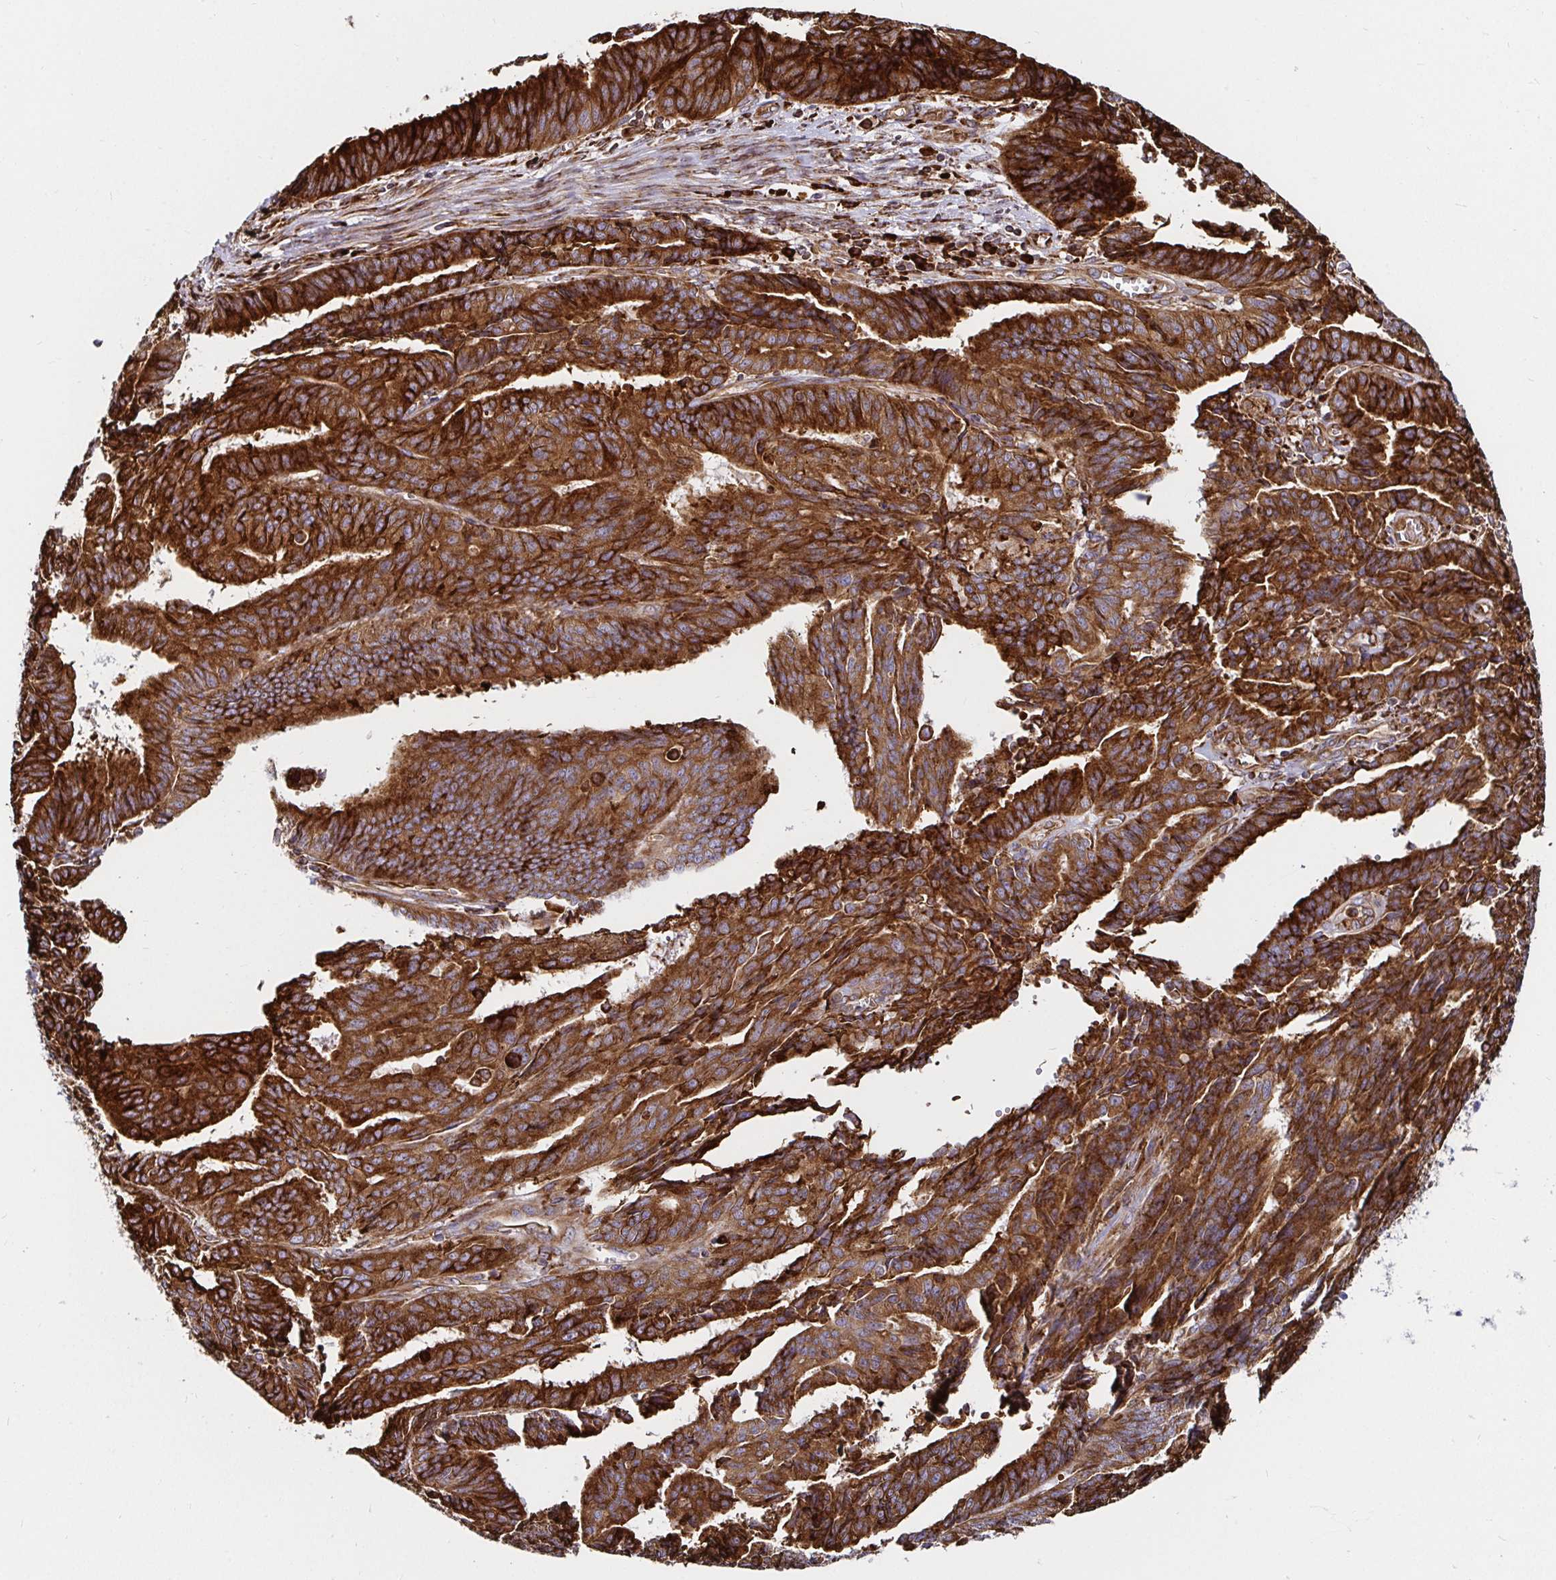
{"staining": {"intensity": "strong", "quantity": ">75%", "location": "cytoplasmic/membranous"}, "tissue": "endometrial cancer", "cell_type": "Tumor cells", "image_type": "cancer", "snomed": [{"axis": "morphology", "description": "Adenocarcinoma, NOS"}, {"axis": "topography", "description": "Endometrium"}], "caption": "Endometrial cancer (adenocarcinoma) tissue demonstrates strong cytoplasmic/membranous expression in approximately >75% of tumor cells, visualized by immunohistochemistry.", "gene": "SMYD3", "patient": {"sex": "female", "age": 65}}